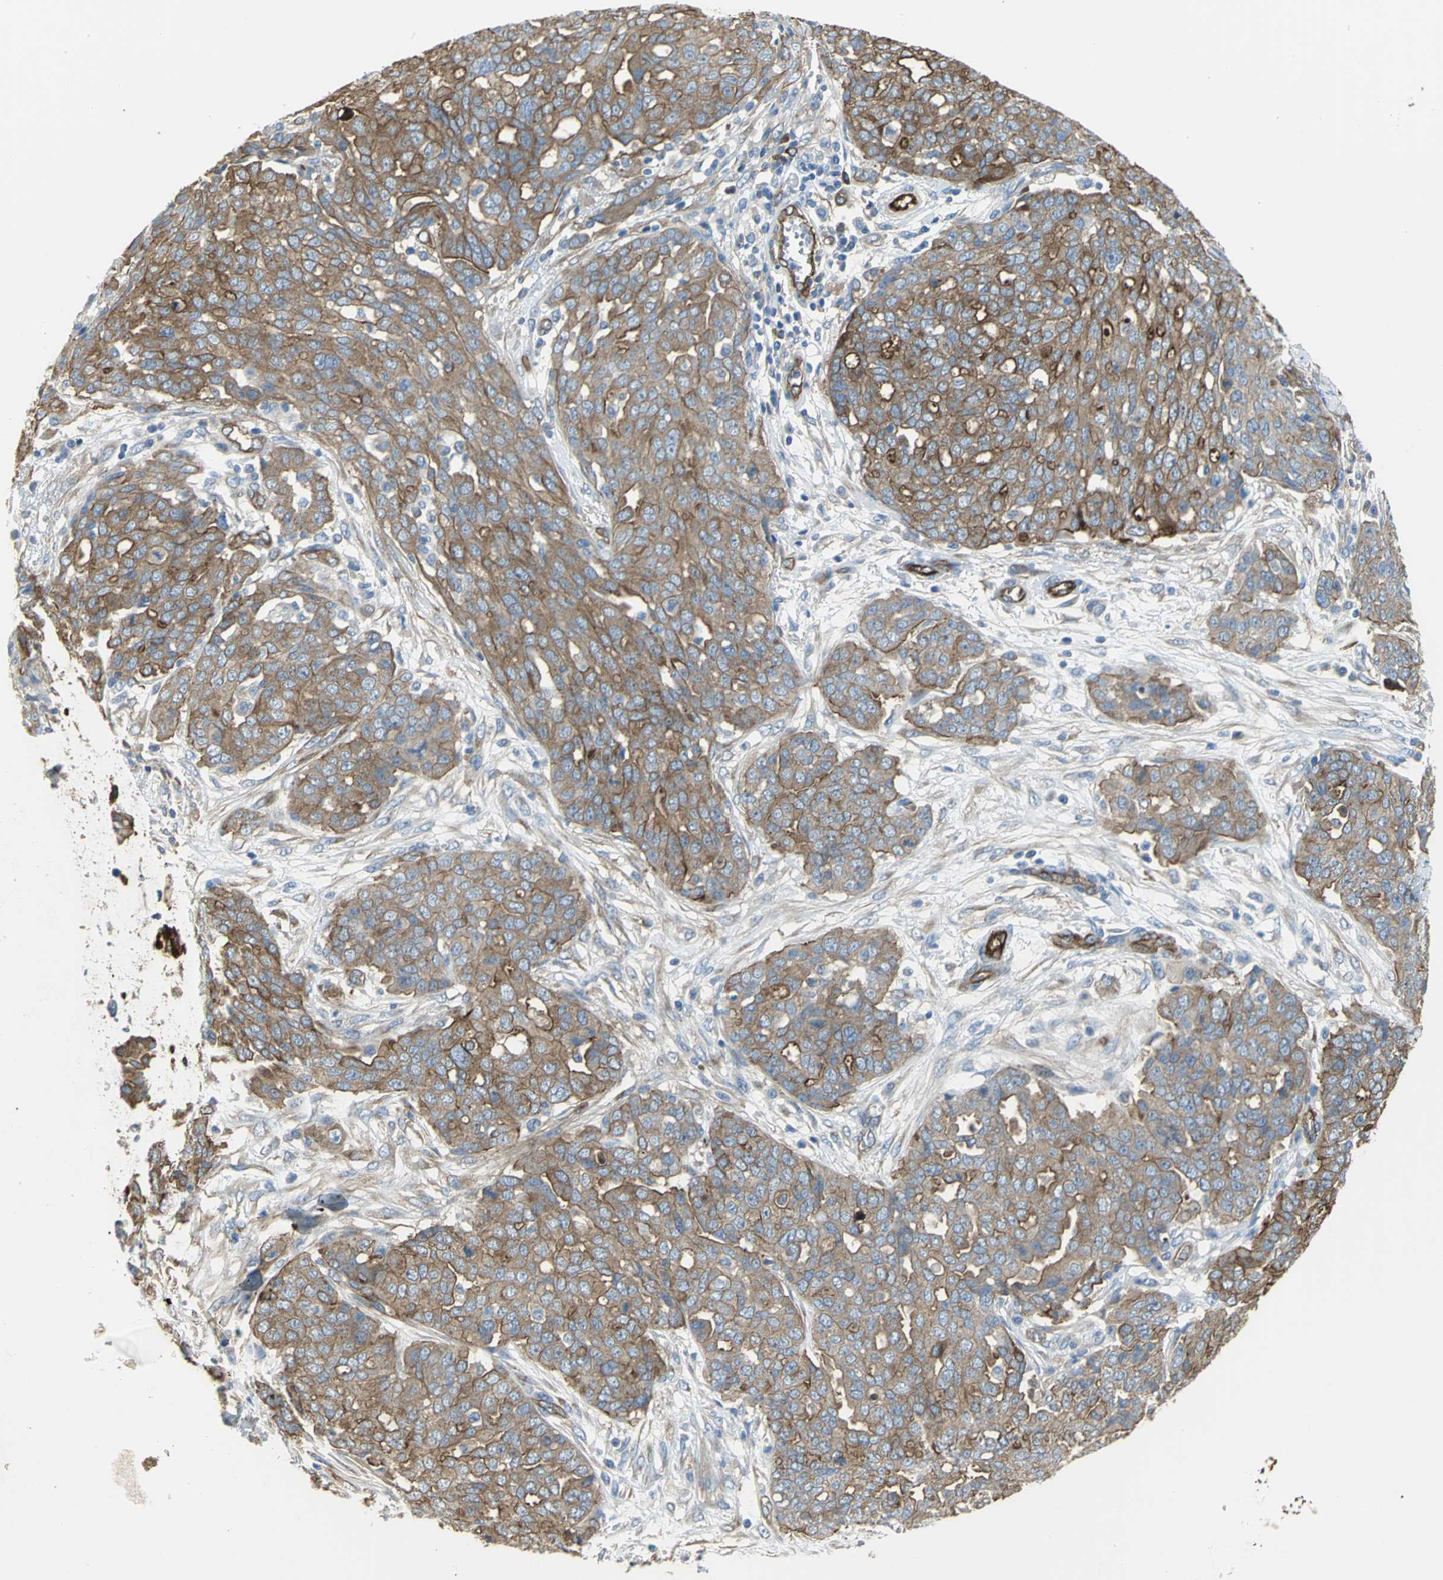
{"staining": {"intensity": "moderate", "quantity": ">75%", "location": "cytoplasmic/membranous"}, "tissue": "ovarian cancer", "cell_type": "Tumor cells", "image_type": "cancer", "snomed": [{"axis": "morphology", "description": "Cystadenocarcinoma, serous, NOS"}, {"axis": "topography", "description": "Soft tissue"}, {"axis": "topography", "description": "Ovary"}], "caption": "Immunohistochemistry histopathology image of neoplastic tissue: ovarian cancer (serous cystadenocarcinoma) stained using immunohistochemistry exhibits medium levels of moderate protein expression localized specifically in the cytoplasmic/membranous of tumor cells, appearing as a cytoplasmic/membranous brown color.", "gene": "FLNB", "patient": {"sex": "female", "age": 57}}